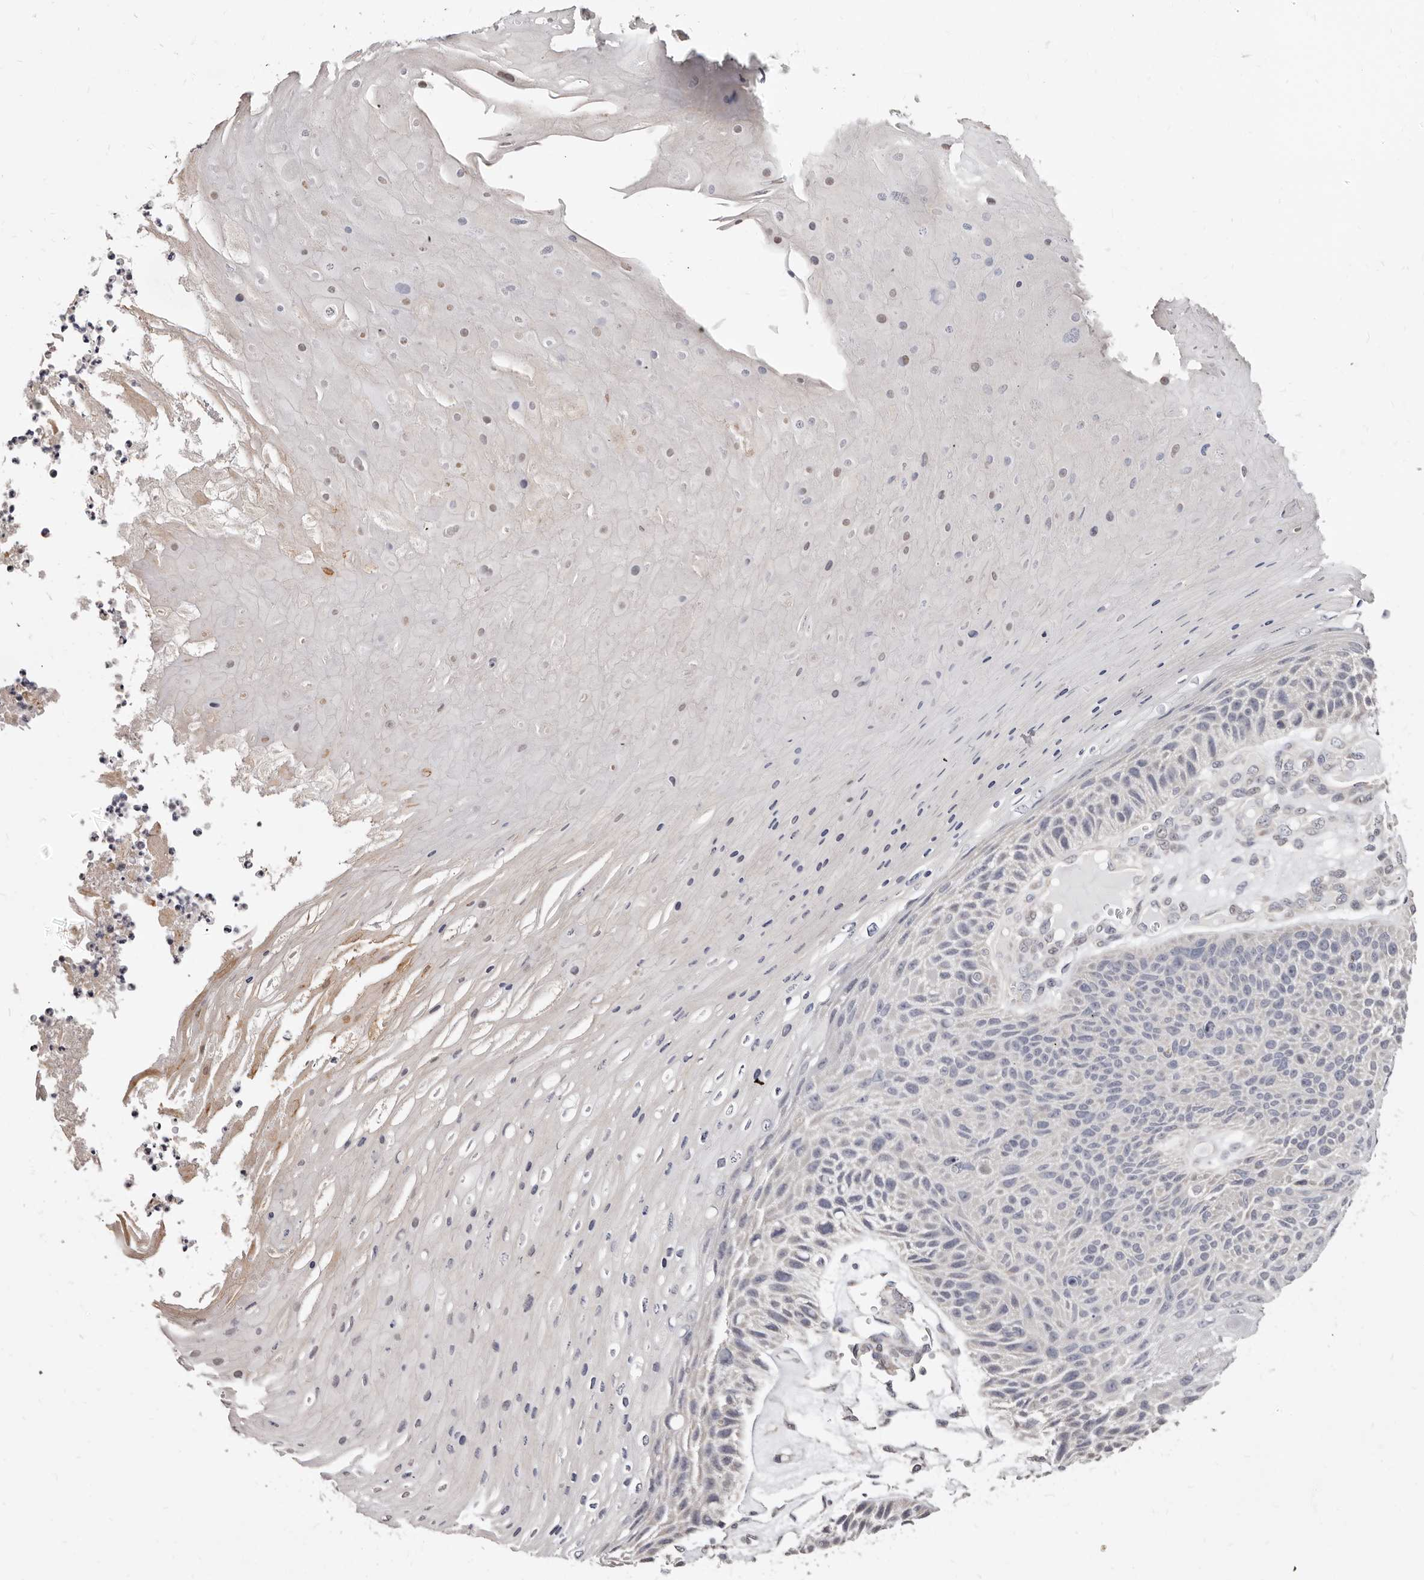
{"staining": {"intensity": "negative", "quantity": "none", "location": "none"}, "tissue": "skin cancer", "cell_type": "Tumor cells", "image_type": "cancer", "snomed": [{"axis": "morphology", "description": "Squamous cell carcinoma, NOS"}, {"axis": "topography", "description": "Skin"}], "caption": "DAB immunohistochemical staining of human skin cancer displays no significant positivity in tumor cells.", "gene": "KHDRBS2", "patient": {"sex": "female", "age": 88}}